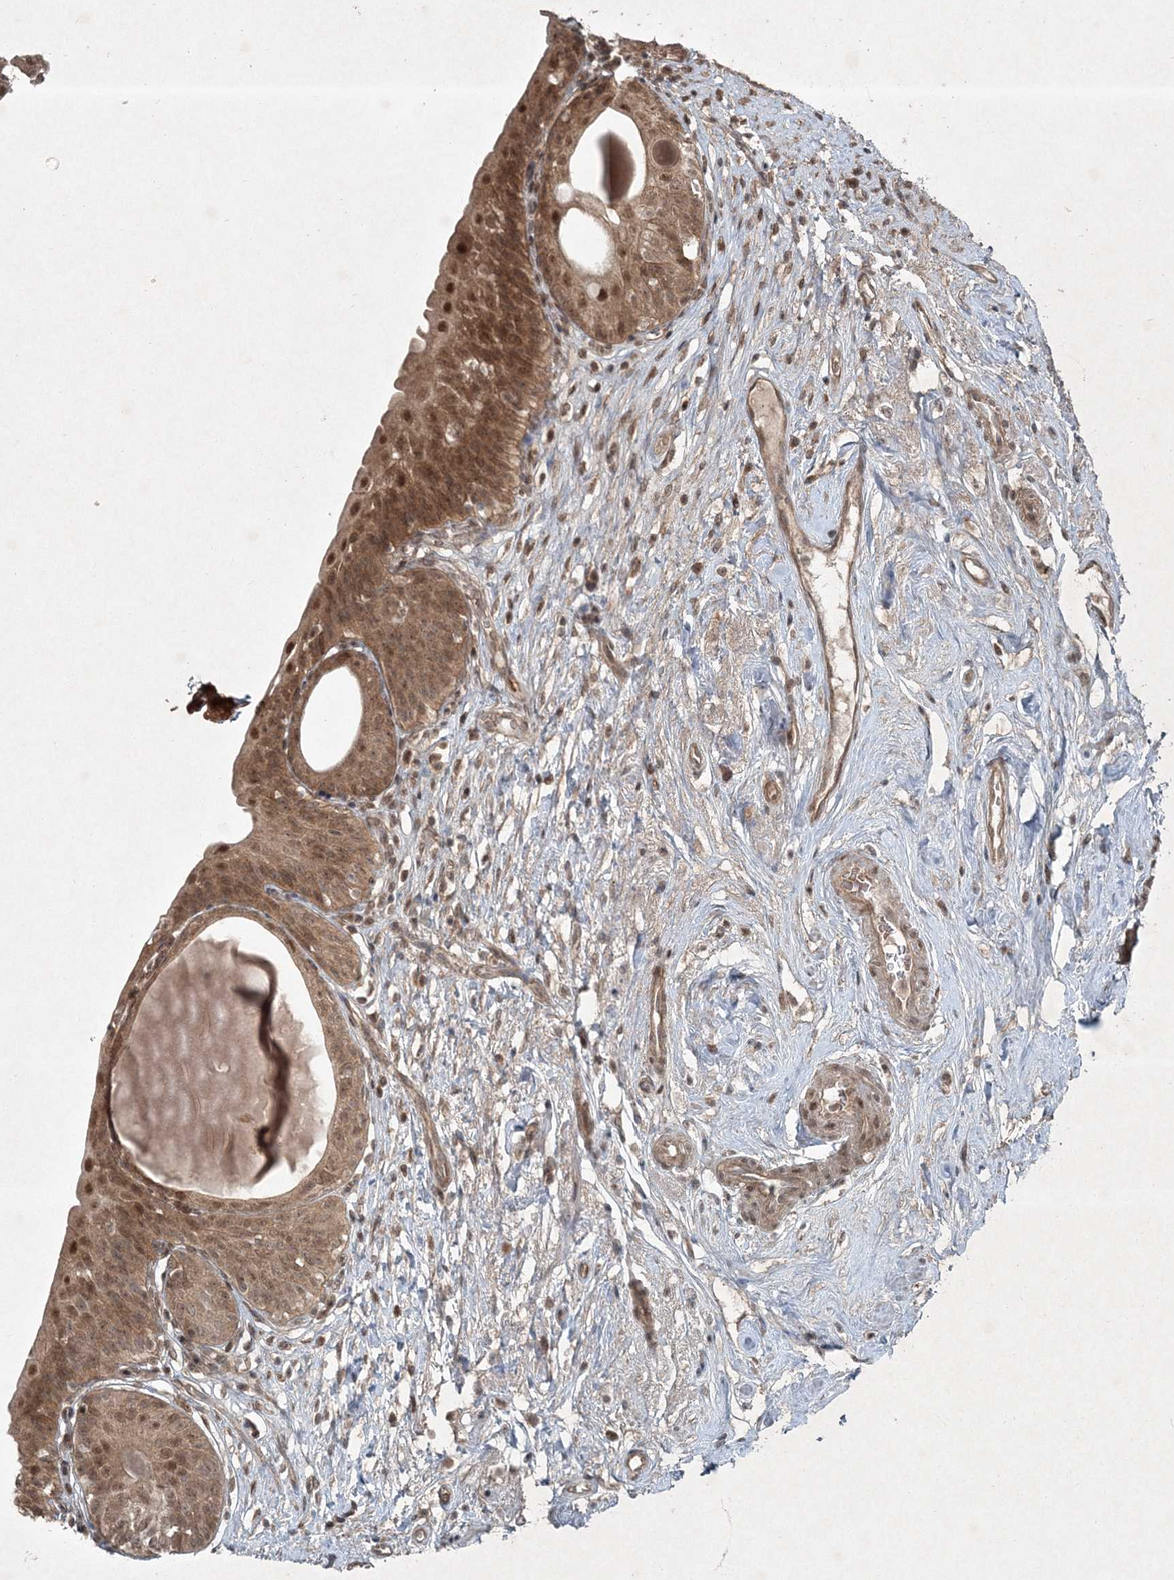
{"staining": {"intensity": "moderate", "quantity": ">75%", "location": "cytoplasmic/membranous,nuclear"}, "tissue": "urinary bladder", "cell_type": "Urothelial cells", "image_type": "normal", "snomed": [{"axis": "morphology", "description": "Normal tissue, NOS"}, {"axis": "topography", "description": "Urinary bladder"}], "caption": "IHC photomicrograph of unremarkable urinary bladder: urinary bladder stained using IHC reveals medium levels of moderate protein expression localized specifically in the cytoplasmic/membranous,nuclear of urothelial cells, appearing as a cytoplasmic/membranous,nuclear brown color.", "gene": "FBXL17", "patient": {"sex": "male", "age": 83}}